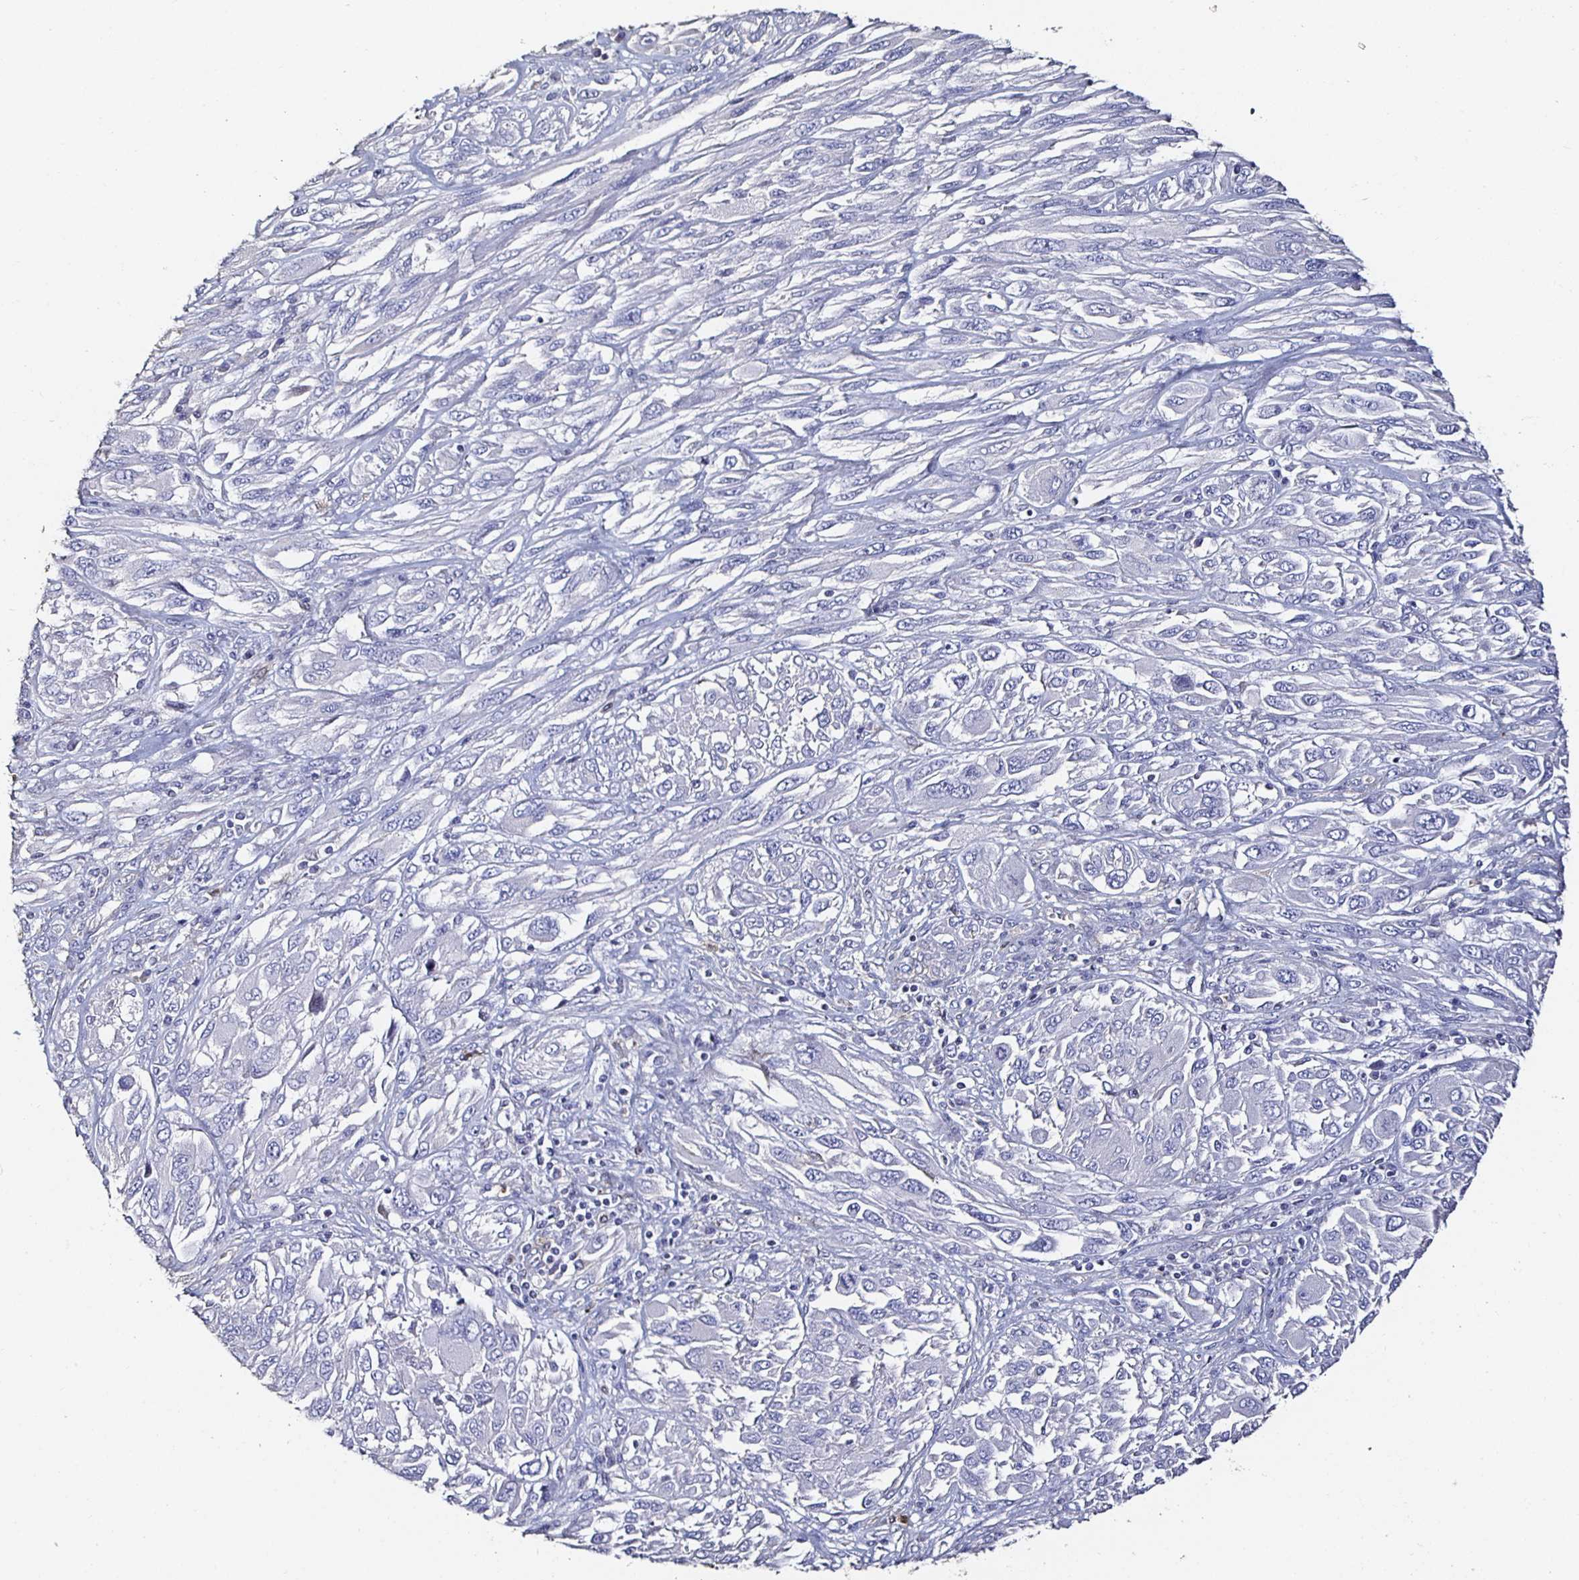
{"staining": {"intensity": "negative", "quantity": "none", "location": "none"}, "tissue": "melanoma", "cell_type": "Tumor cells", "image_type": "cancer", "snomed": [{"axis": "morphology", "description": "Malignant melanoma, NOS"}, {"axis": "topography", "description": "Skin"}], "caption": "Tumor cells show no significant staining in melanoma. (DAB immunohistochemistry (IHC) visualized using brightfield microscopy, high magnification).", "gene": "TLR4", "patient": {"sex": "female", "age": 91}}